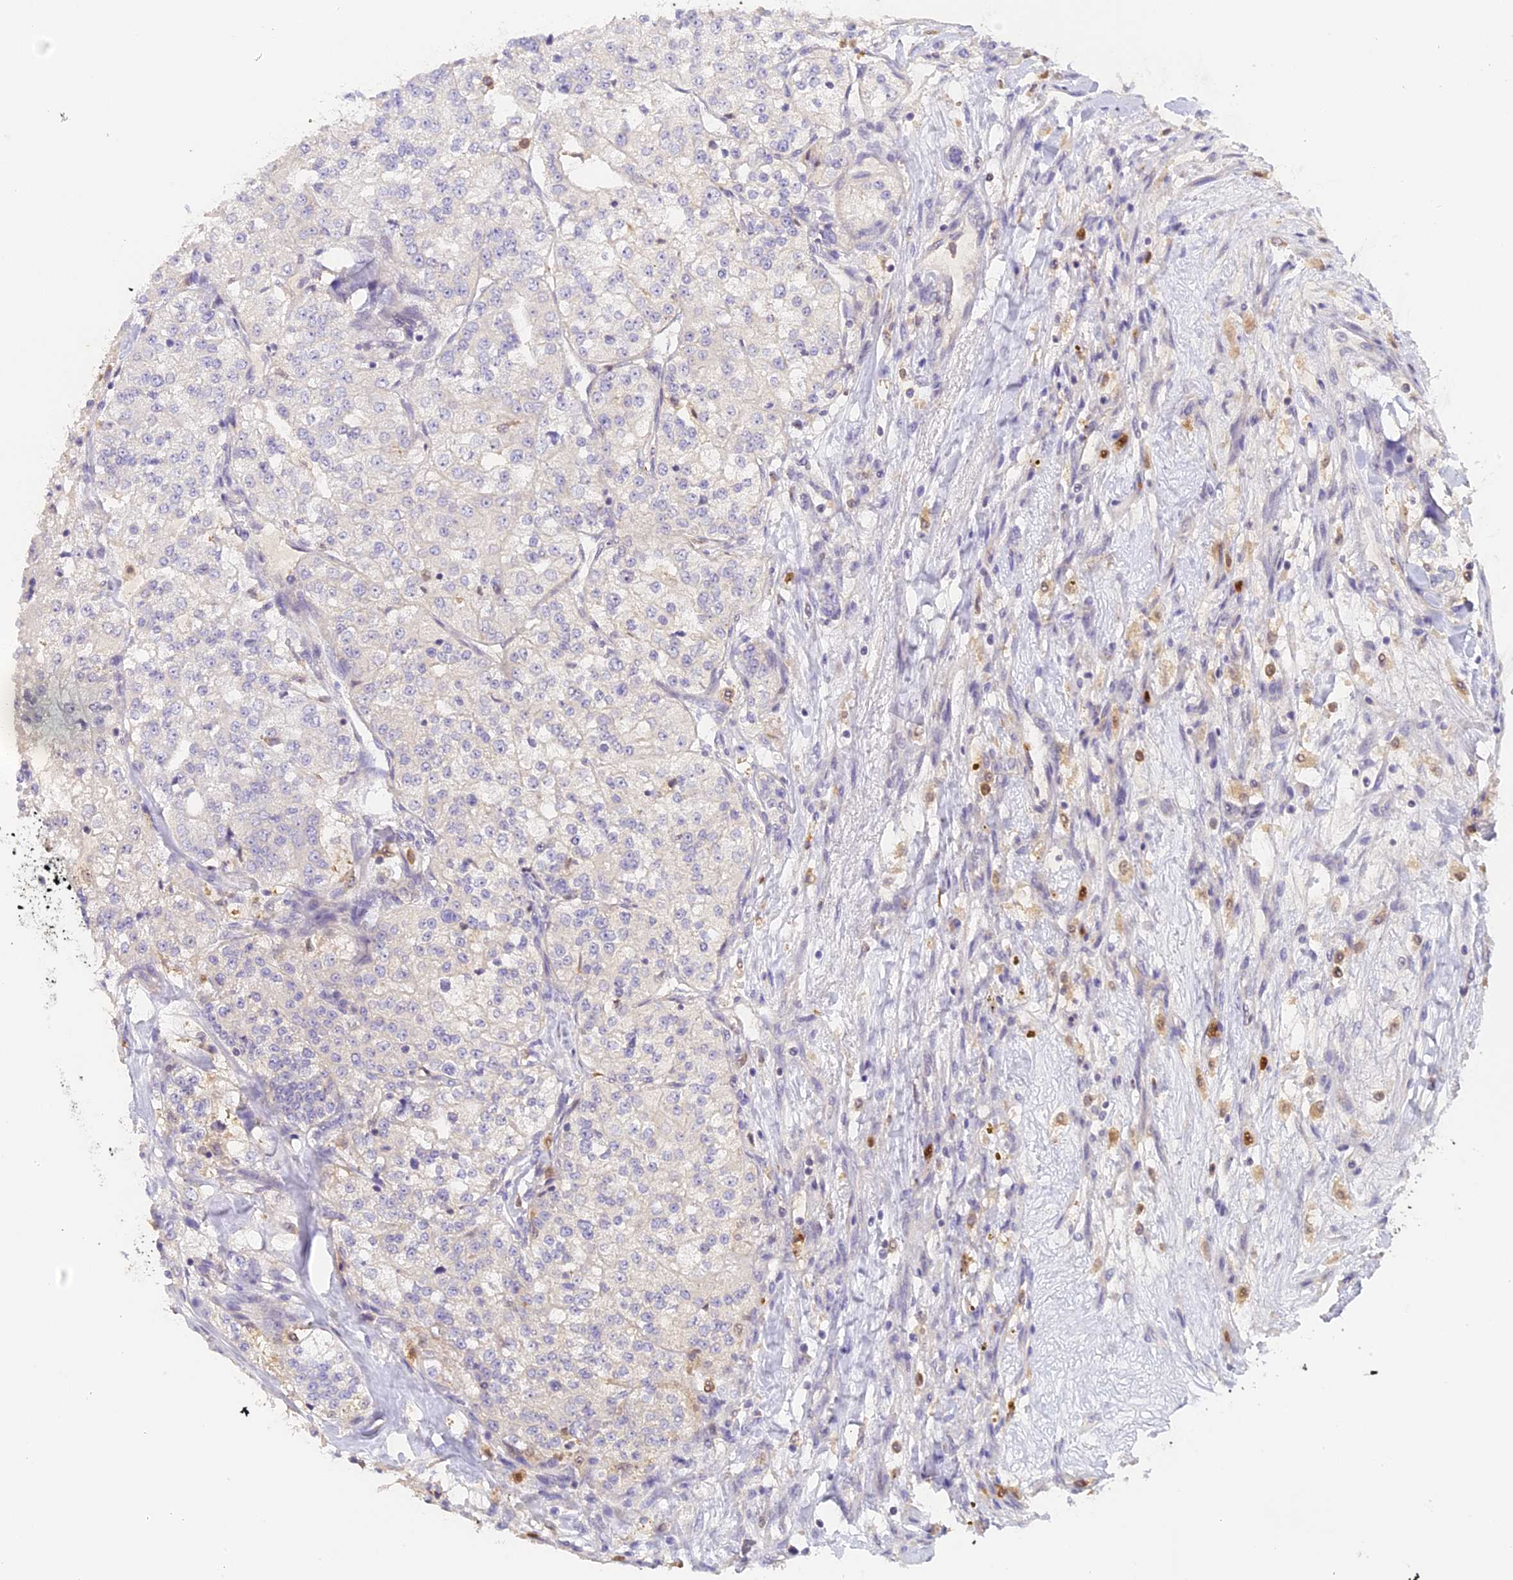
{"staining": {"intensity": "negative", "quantity": "none", "location": "none"}, "tissue": "renal cancer", "cell_type": "Tumor cells", "image_type": "cancer", "snomed": [{"axis": "morphology", "description": "Adenocarcinoma, NOS"}, {"axis": "topography", "description": "Kidney"}], "caption": "IHC of adenocarcinoma (renal) reveals no expression in tumor cells.", "gene": "NCF4", "patient": {"sex": "female", "age": 63}}